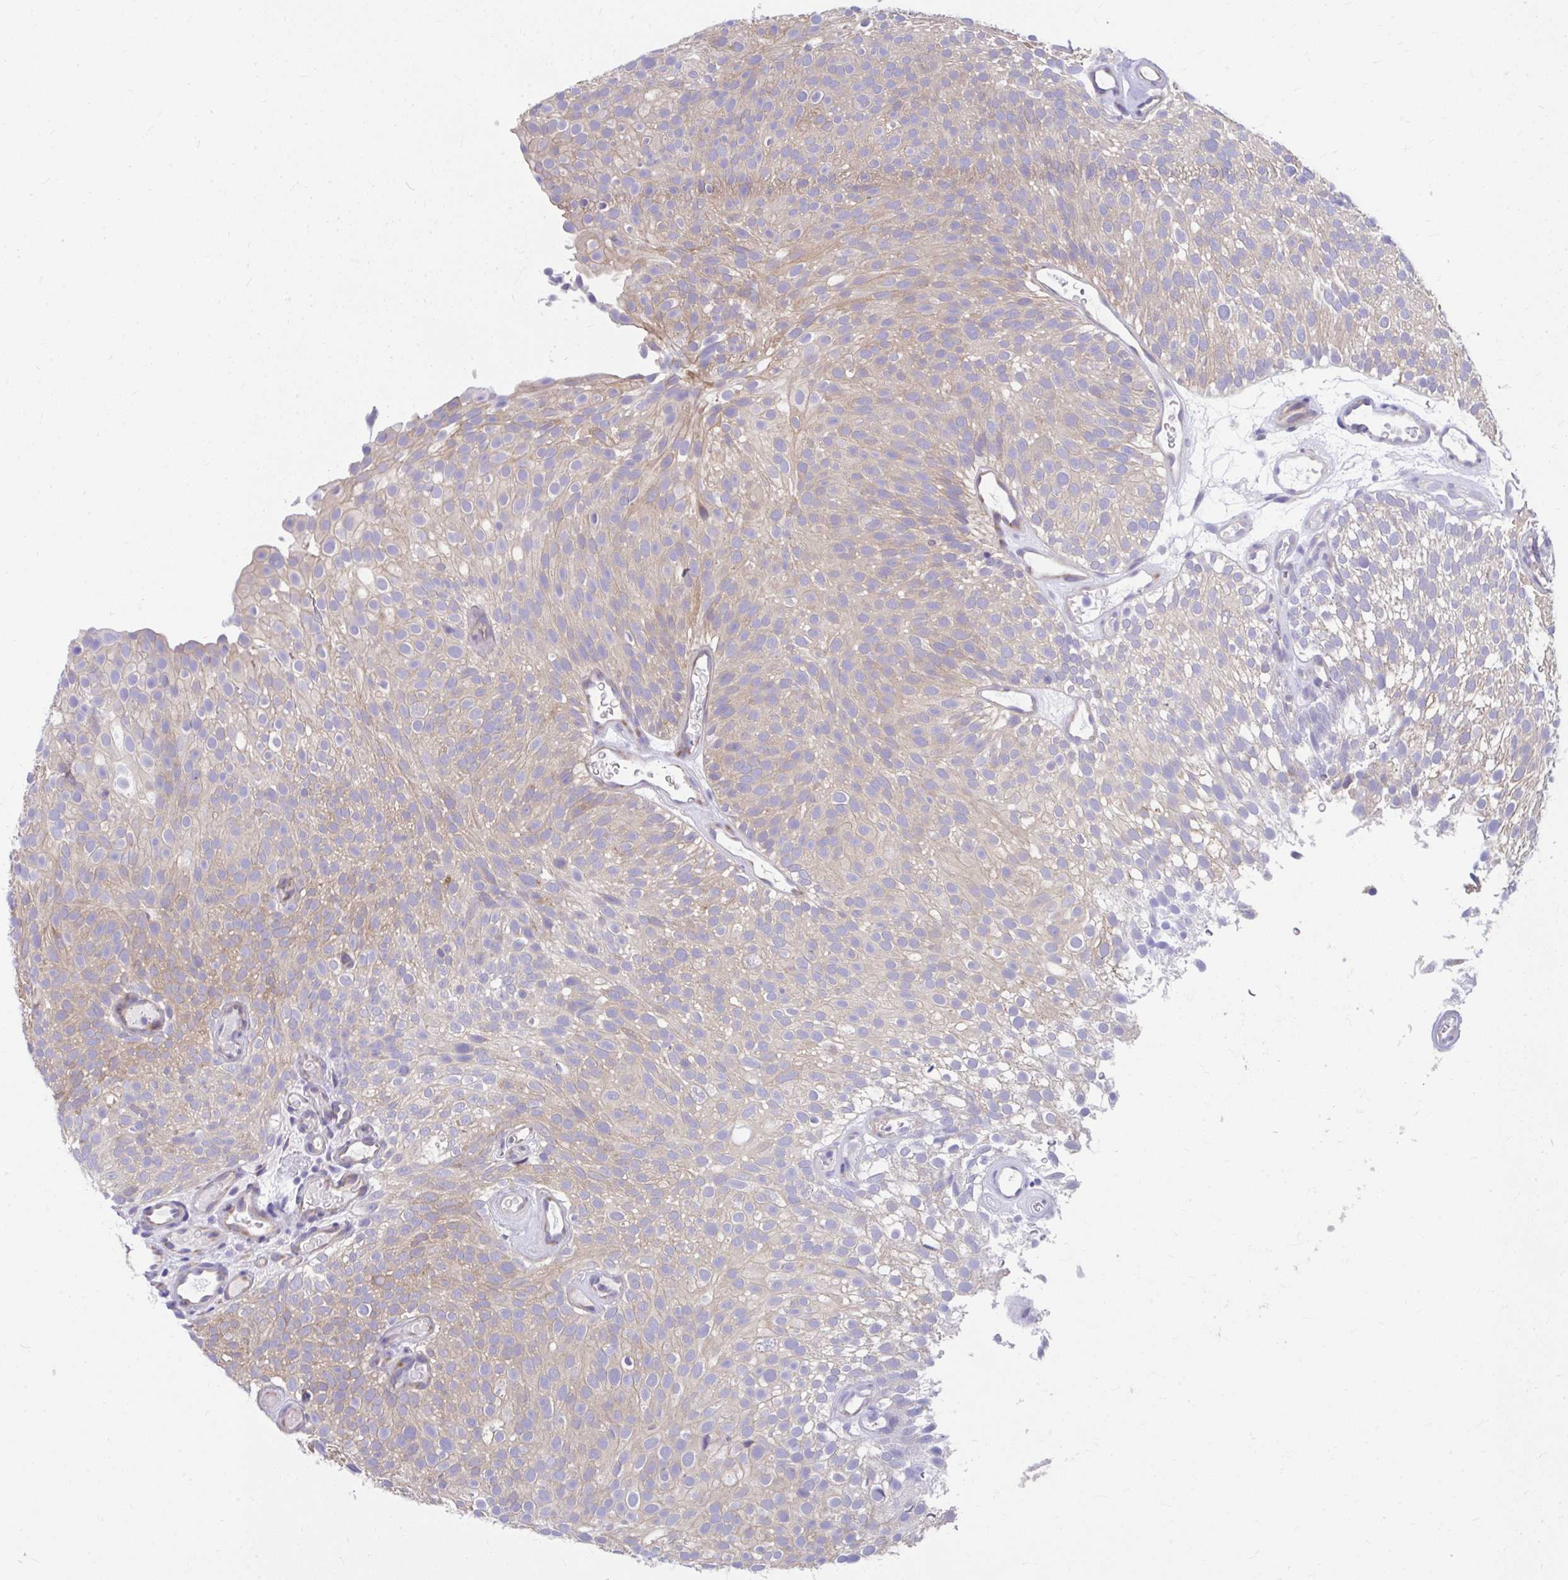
{"staining": {"intensity": "weak", "quantity": "25%-75%", "location": "cytoplasmic/membranous"}, "tissue": "urothelial cancer", "cell_type": "Tumor cells", "image_type": "cancer", "snomed": [{"axis": "morphology", "description": "Urothelial carcinoma, Low grade"}, {"axis": "topography", "description": "Urinary bladder"}], "caption": "The immunohistochemical stain shows weak cytoplasmic/membranous positivity in tumor cells of urothelial cancer tissue. The staining was performed using DAB, with brown indicating positive protein expression. Nuclei are stained blue with hematoxylin.", "gene": "PCDHB7", "patient": {"sex": "male", "age": 78}}